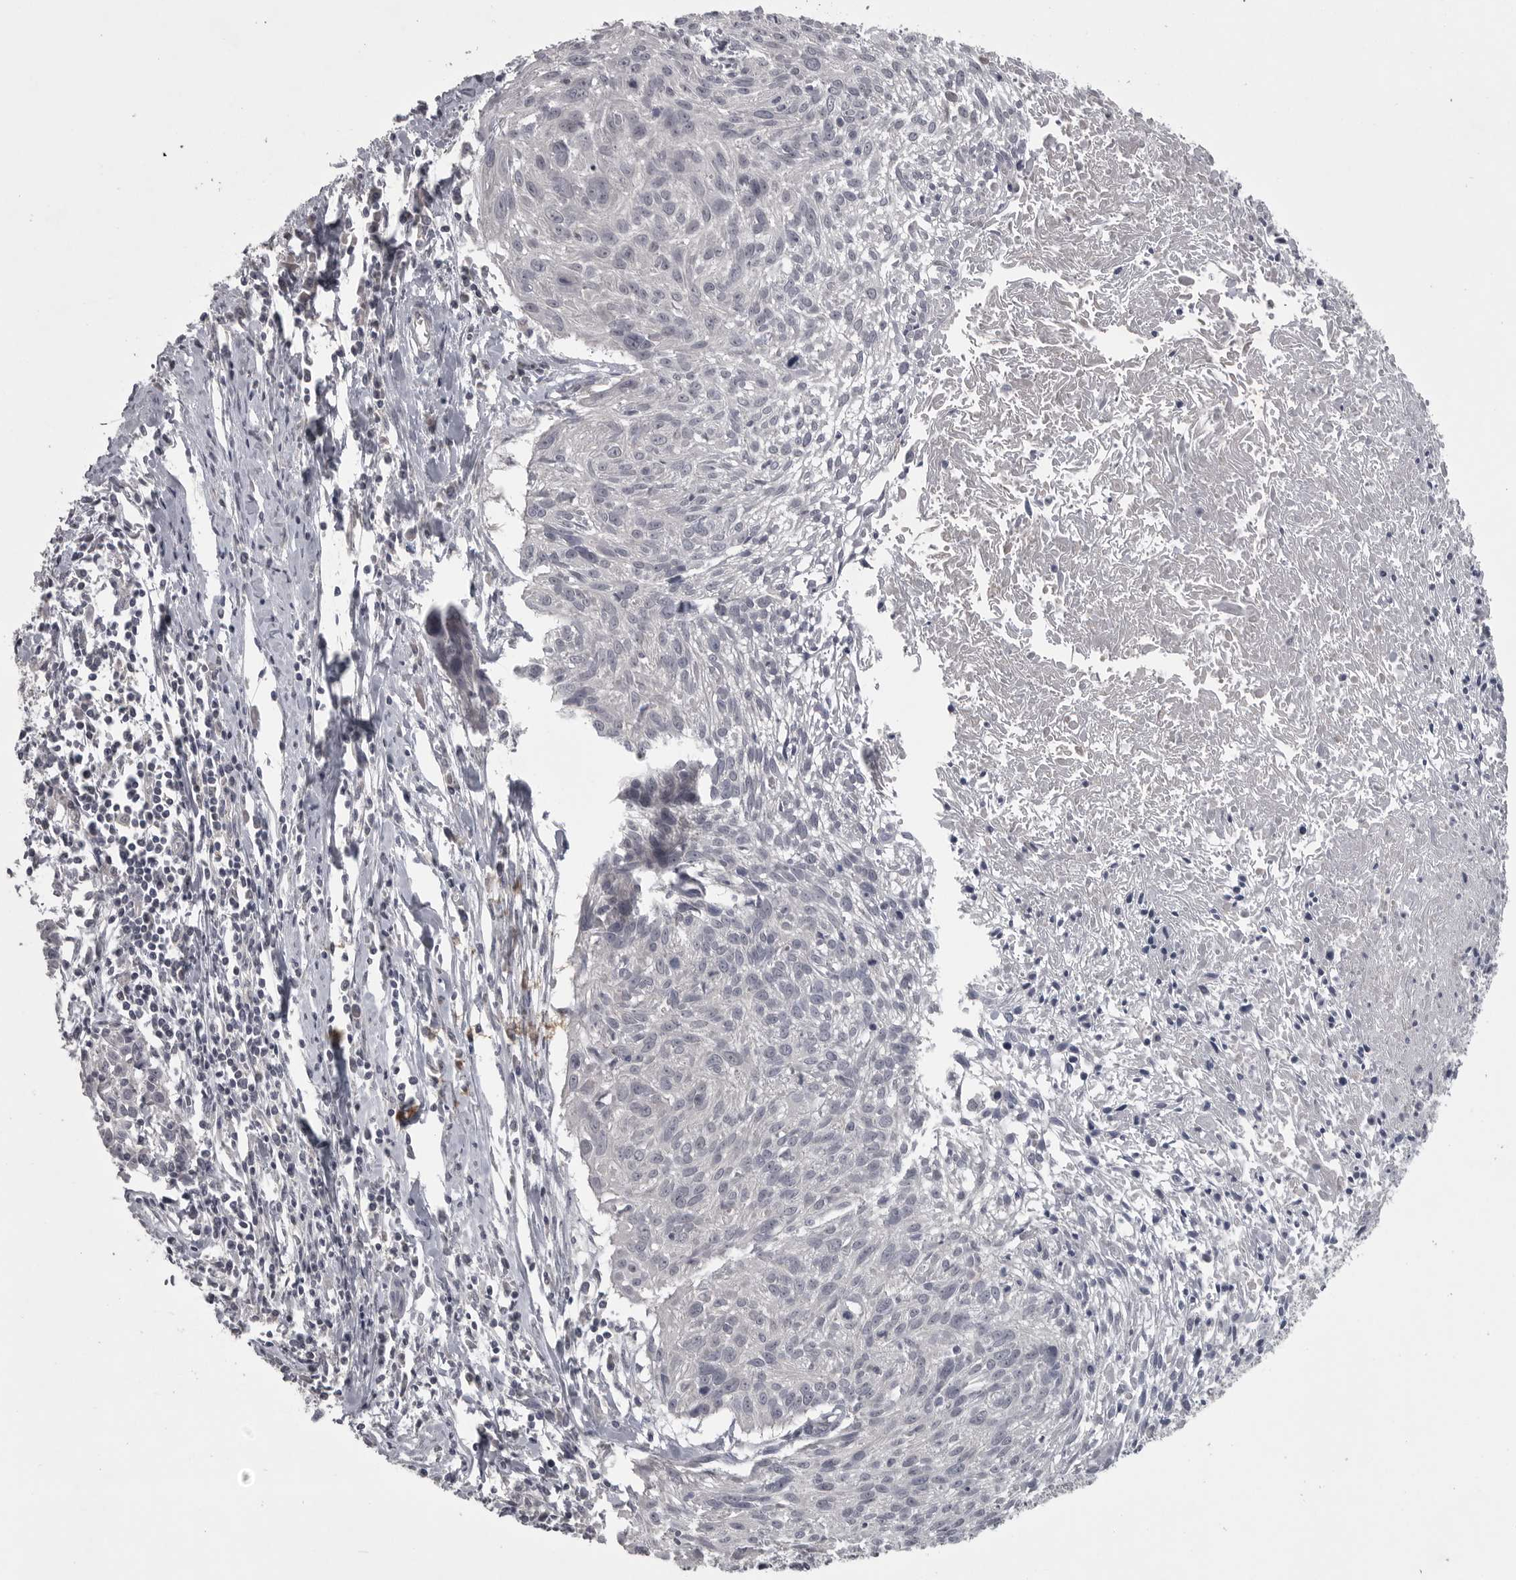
{"staining": {"intensity": "negative", "quantity": "none", "location": "none"}, "tissue": "cervical cancer", "cell_type": "Tumor cells", "image_type": "cancer", "snomed": [{"axis": "morphology", "description": "Squamous cell carcinoma, NOS"}, {"axis": "topography", "description": "Cervix"}], "caption": "Immunohistochemistry micrograph of human cervical cancer (squamous cell carcinoma) stained for a protein (brown), which reveals no positivity in tumor cells.", "gene": "PHF13", "patient": {"sex": "female", "age": 51}}